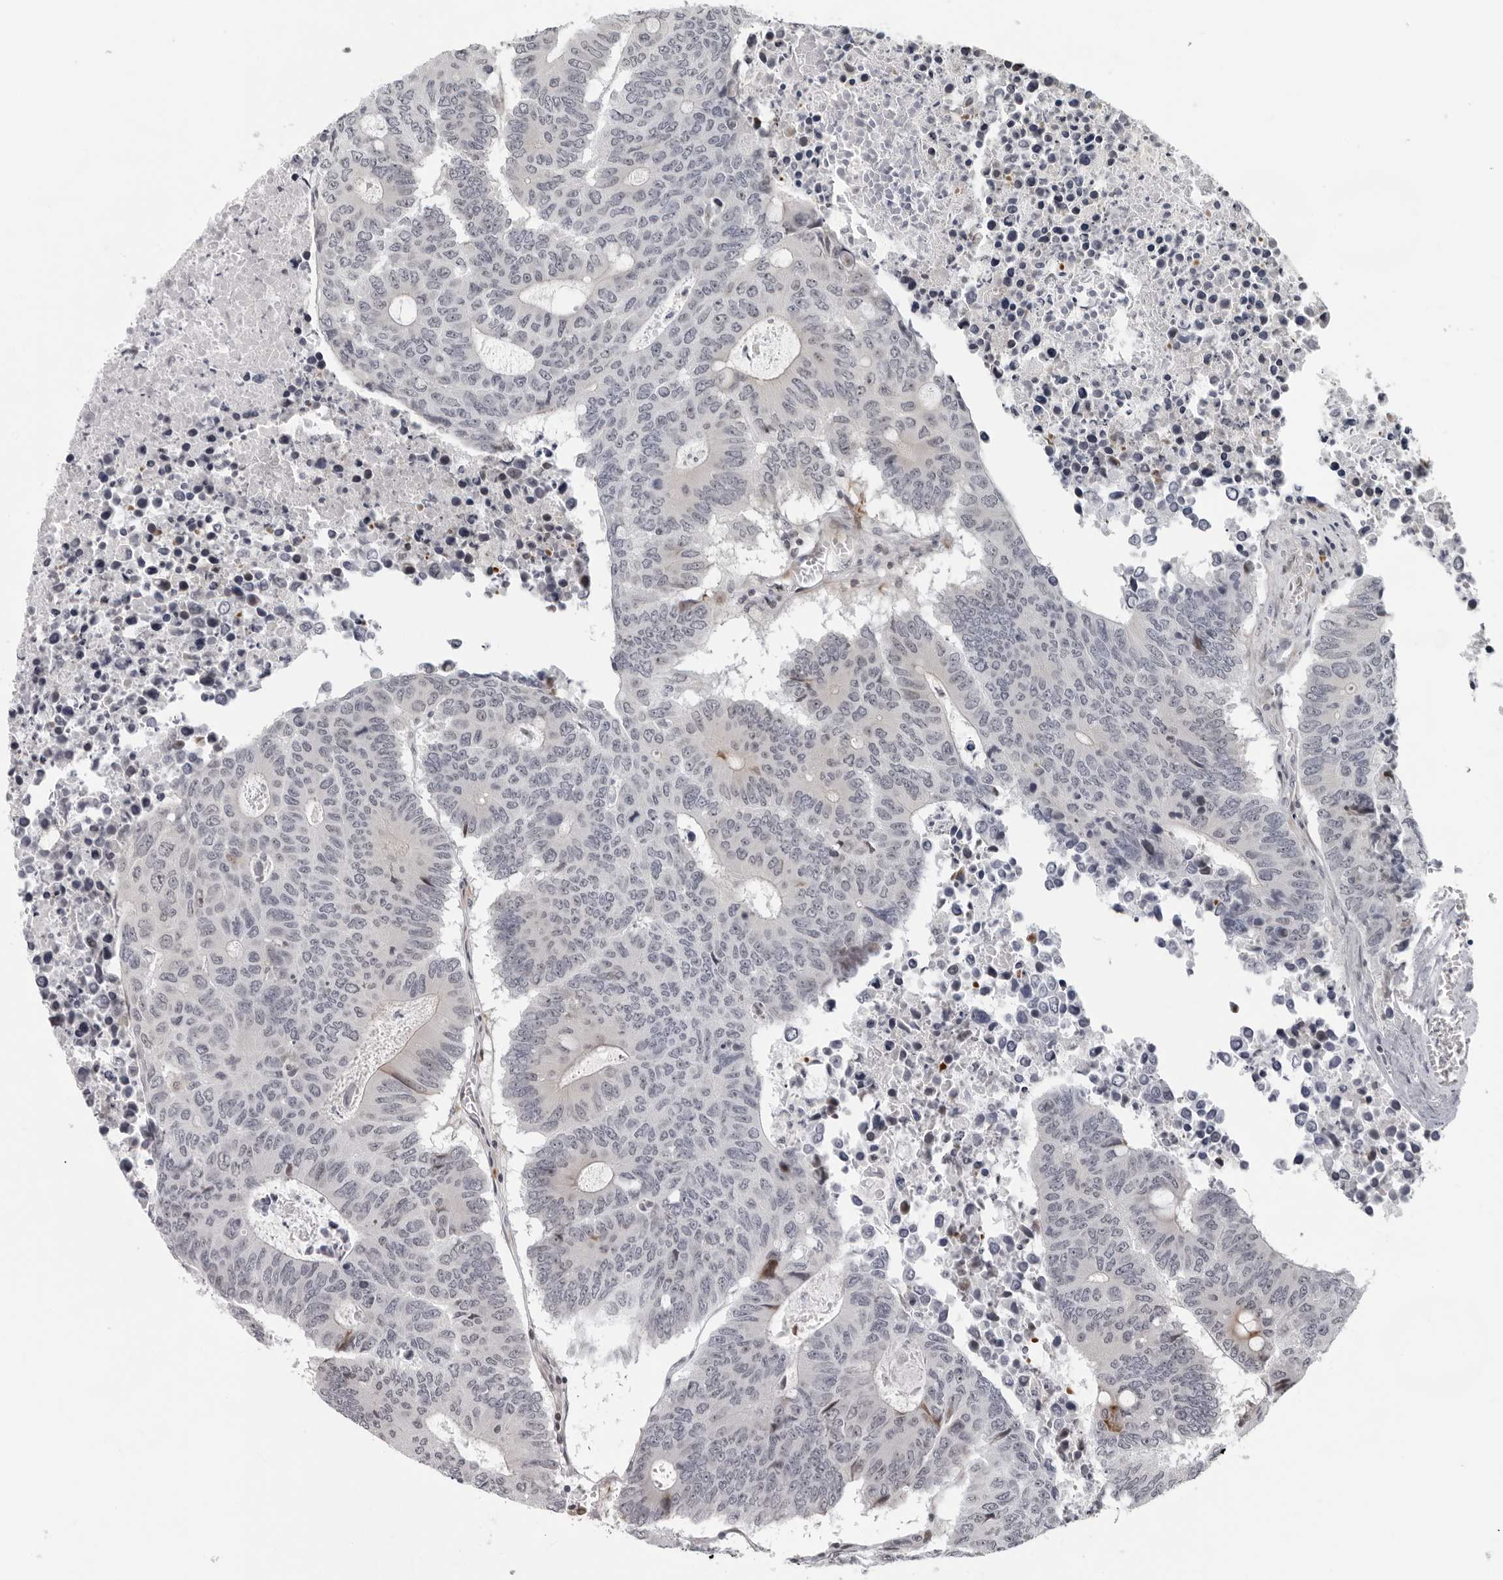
{"staining": {"intensity": "moderate", "quantity": "<25%", "location": "cytoplasmic/membranous"}, "tissue": "colorectal cancer", "cell_type": "Tumor cells", "image_type": "cancer", "snomed": [{"axis": "morphology", "description": "Adenocarcinoma, NOS"}, {"axis": "topography", "description": "Colon"}], "caption": "The photomicrograph reveals a brown stain indicating the presence of a protein in the cytoplasmic/membranous of tumor cells in colorectal adenocarcinoma. (Stains: DAB in brown, nuclei in blue, Microscopy: brightfield microscopy at high magnification).", "gene": "PIP4K2C", "patient": {"sex": "male", "age": 87}}